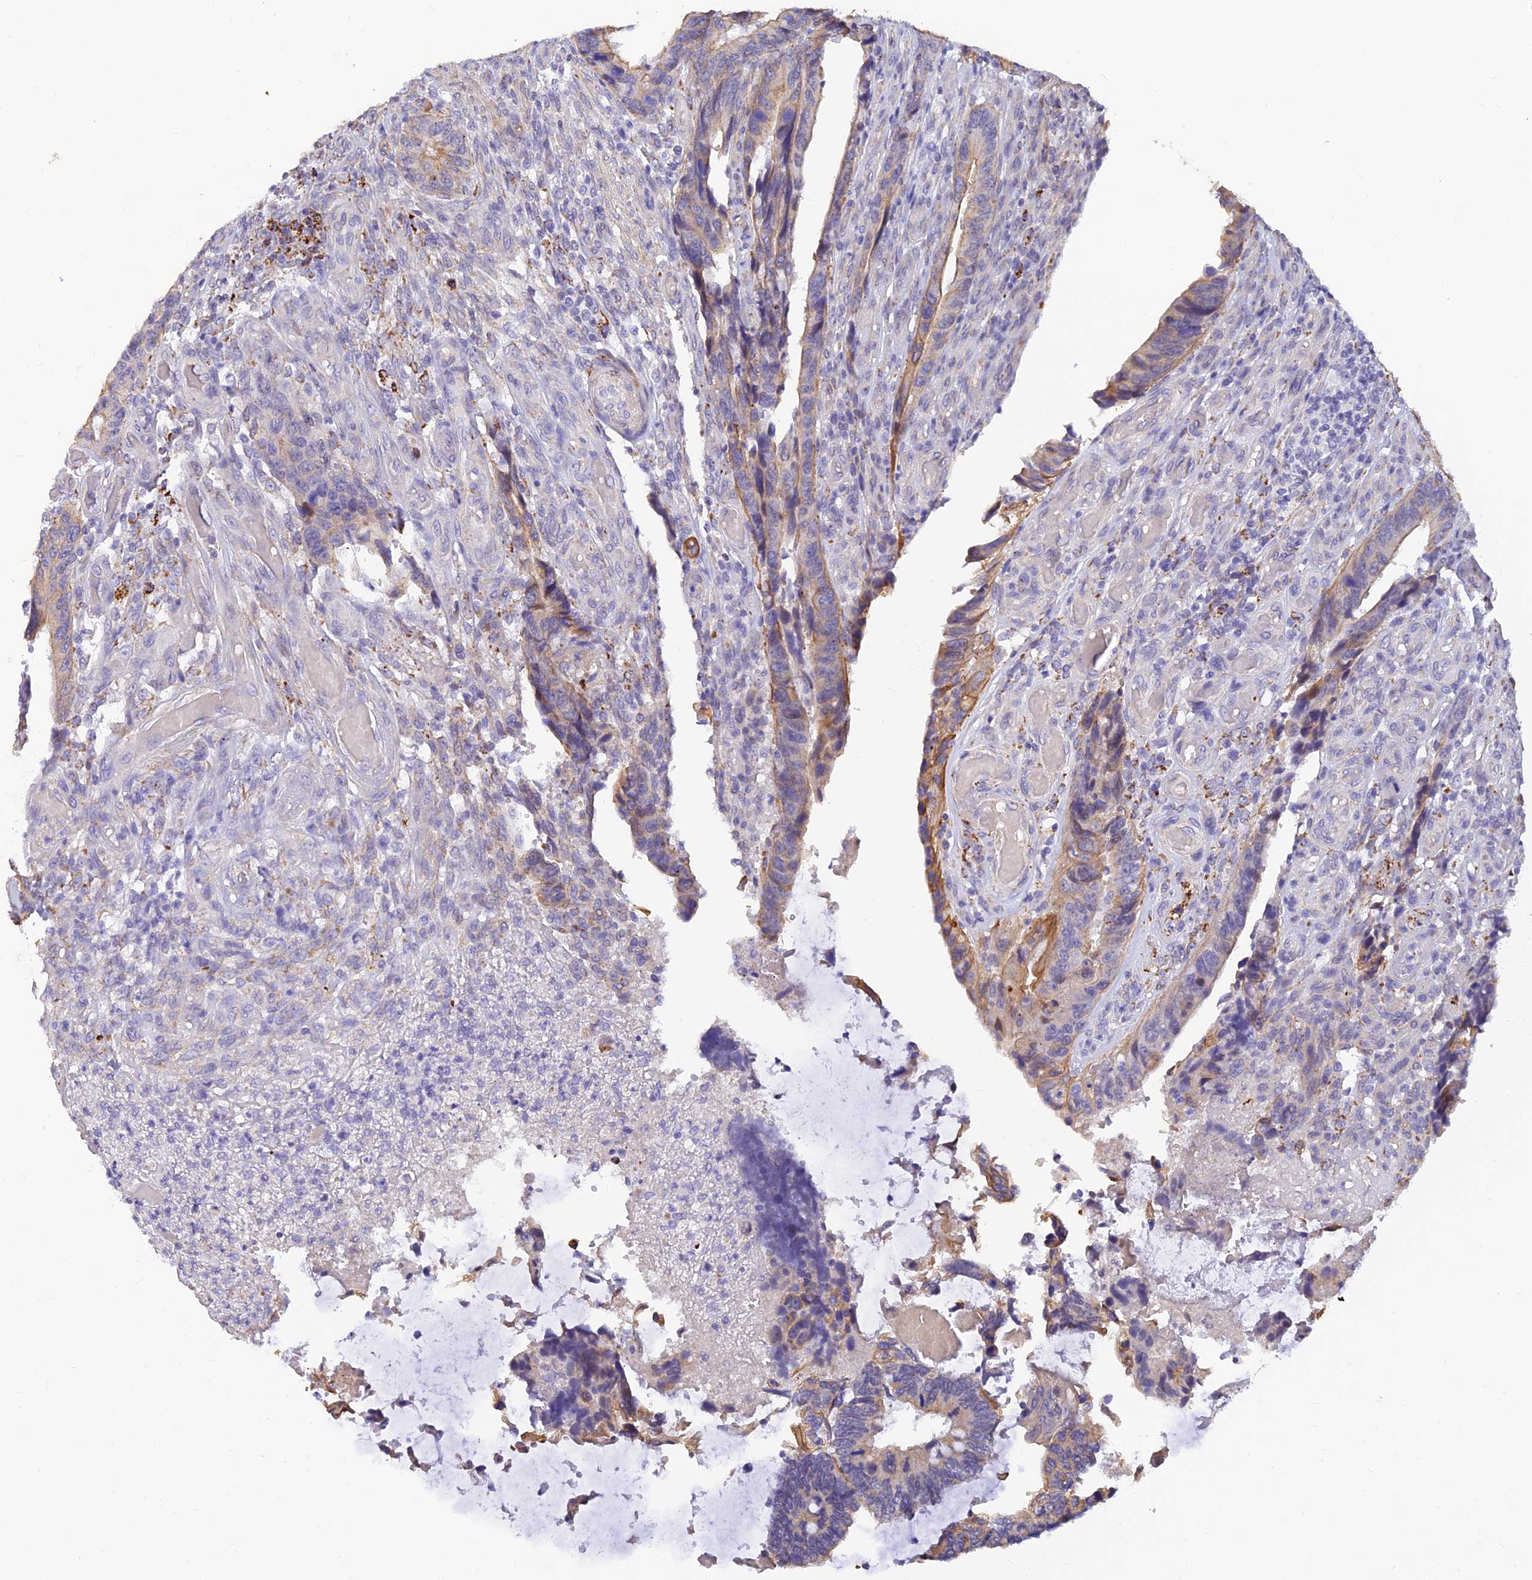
{"staining": {"intensity": "moderate", "quantity": "<25%", "location": "cytoplasmic/membranous"}, "tissue": "colorectal cancer", "cell_type": "Tumor cells", "image_type": "cancer", "snomed": [{"axis": "morphology", "description": "Adenocarcinoma, NOS"}, {"axis": "topography", "description": "Colon"}], "caption": "Immunohistochemistry (IHC) photomicrograph of adenocarcinoma (colorectal) stained for a protein (brown), which demonstrates low levels of moderate cytoplasmic/membranous staining in about <25% of tumor cells.", "gene": "ALDH1L2", "patient": {"sex": "male", "age": 87}}